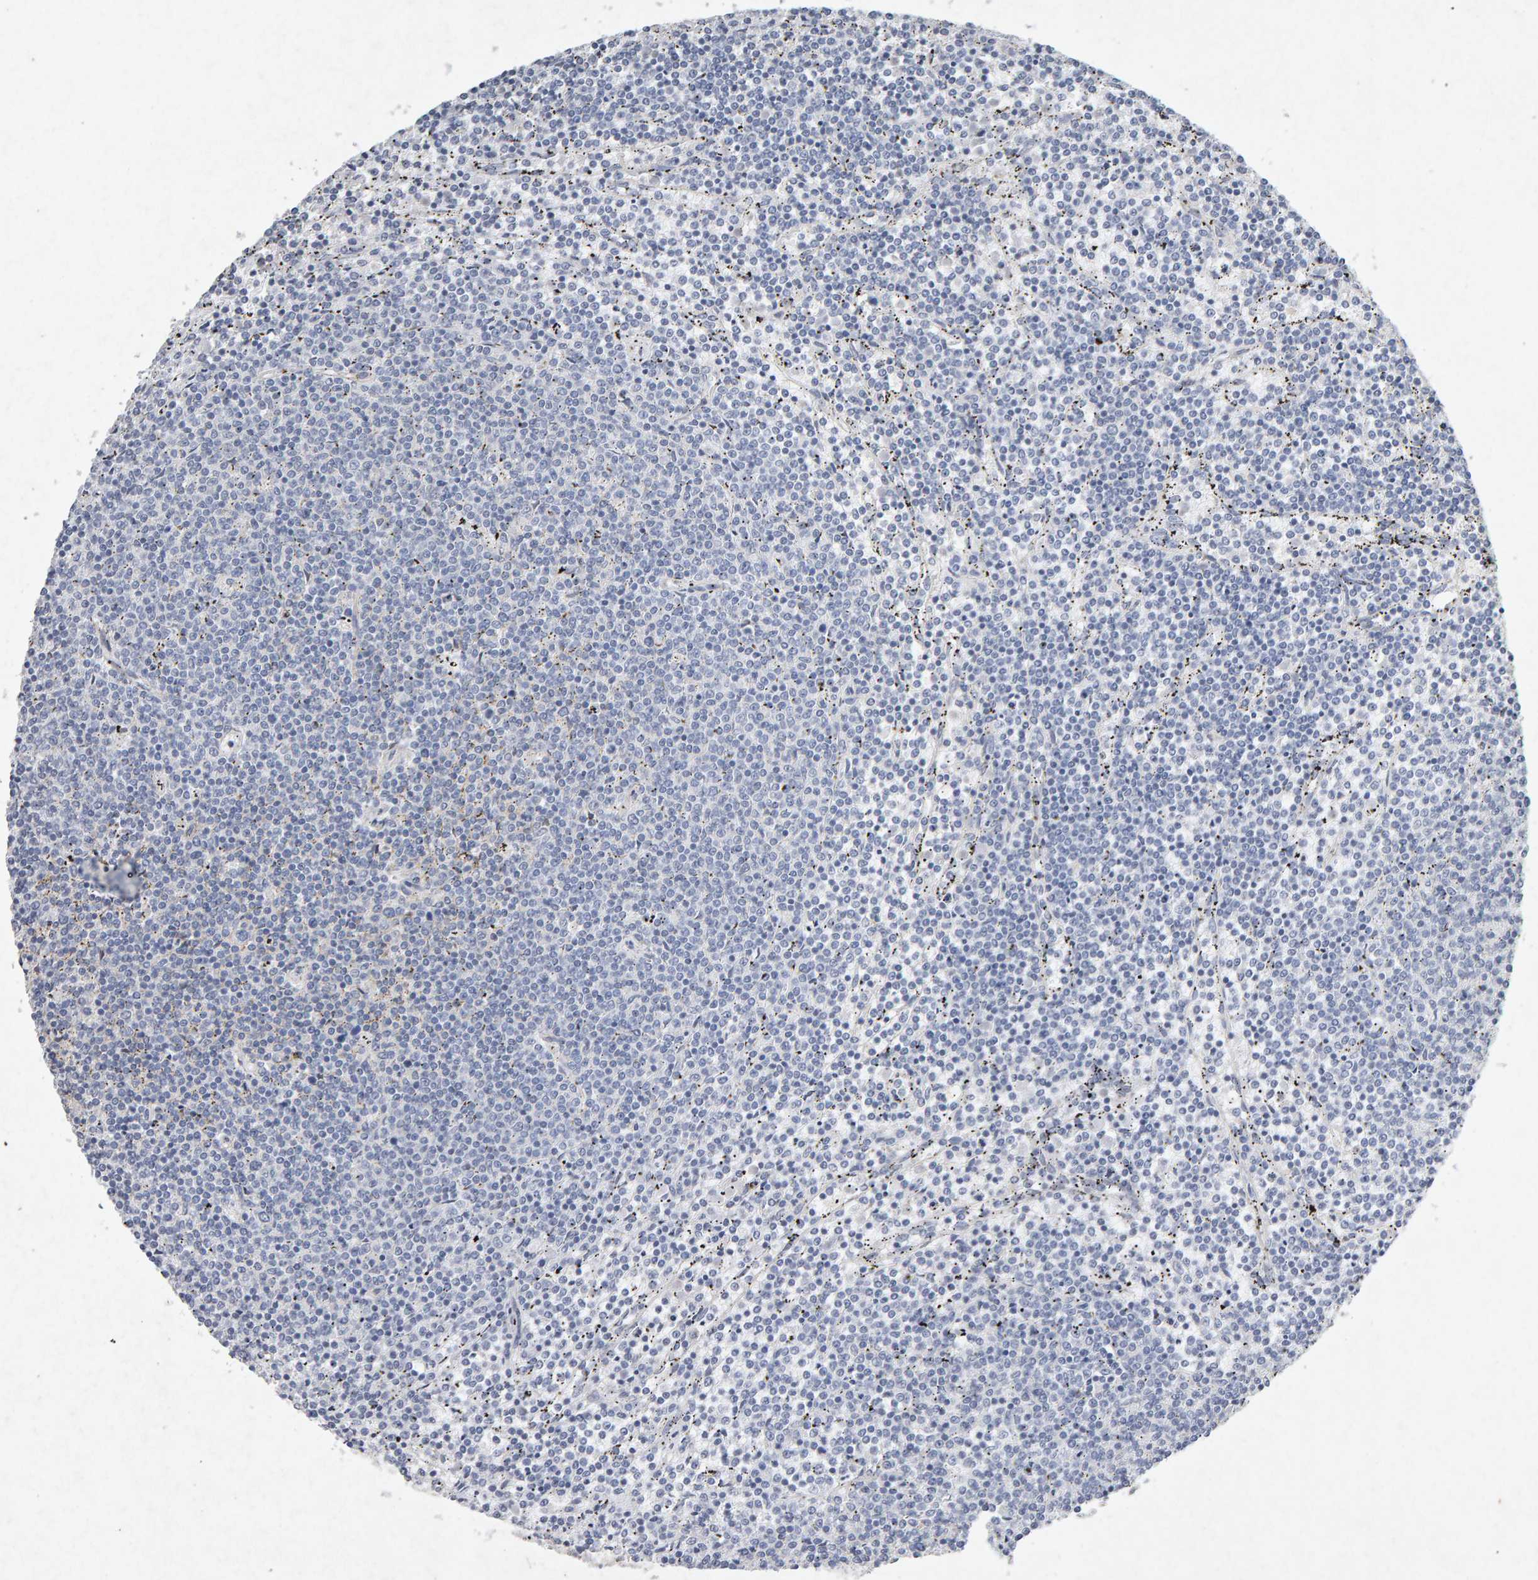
{"staining": {"intensity": "negative", "quantity": "none", "location": "none"}, "tissue": "lymphoma", "cell_type": "Tumor cells", "image_type": "cancer", "snomed": [{"axis": "morphology", "description": "Malignant lymphoma, non-Hodgkin's type, Low grade"}, {"axis": "topography", "description": "Spleen"}], "caption": "Tumor cells are negative for protein expression in human low-grade malignant lymphoma, non-Hodgkin's type. (Stains: DAB (3,3'-diaminobenzidine) IHC with hematoxylin counter stain, Microscopy: brightfield microscopy at high magnification).", "gene": "PTPRM", "patient": {"sex": "female", "age": 50}}